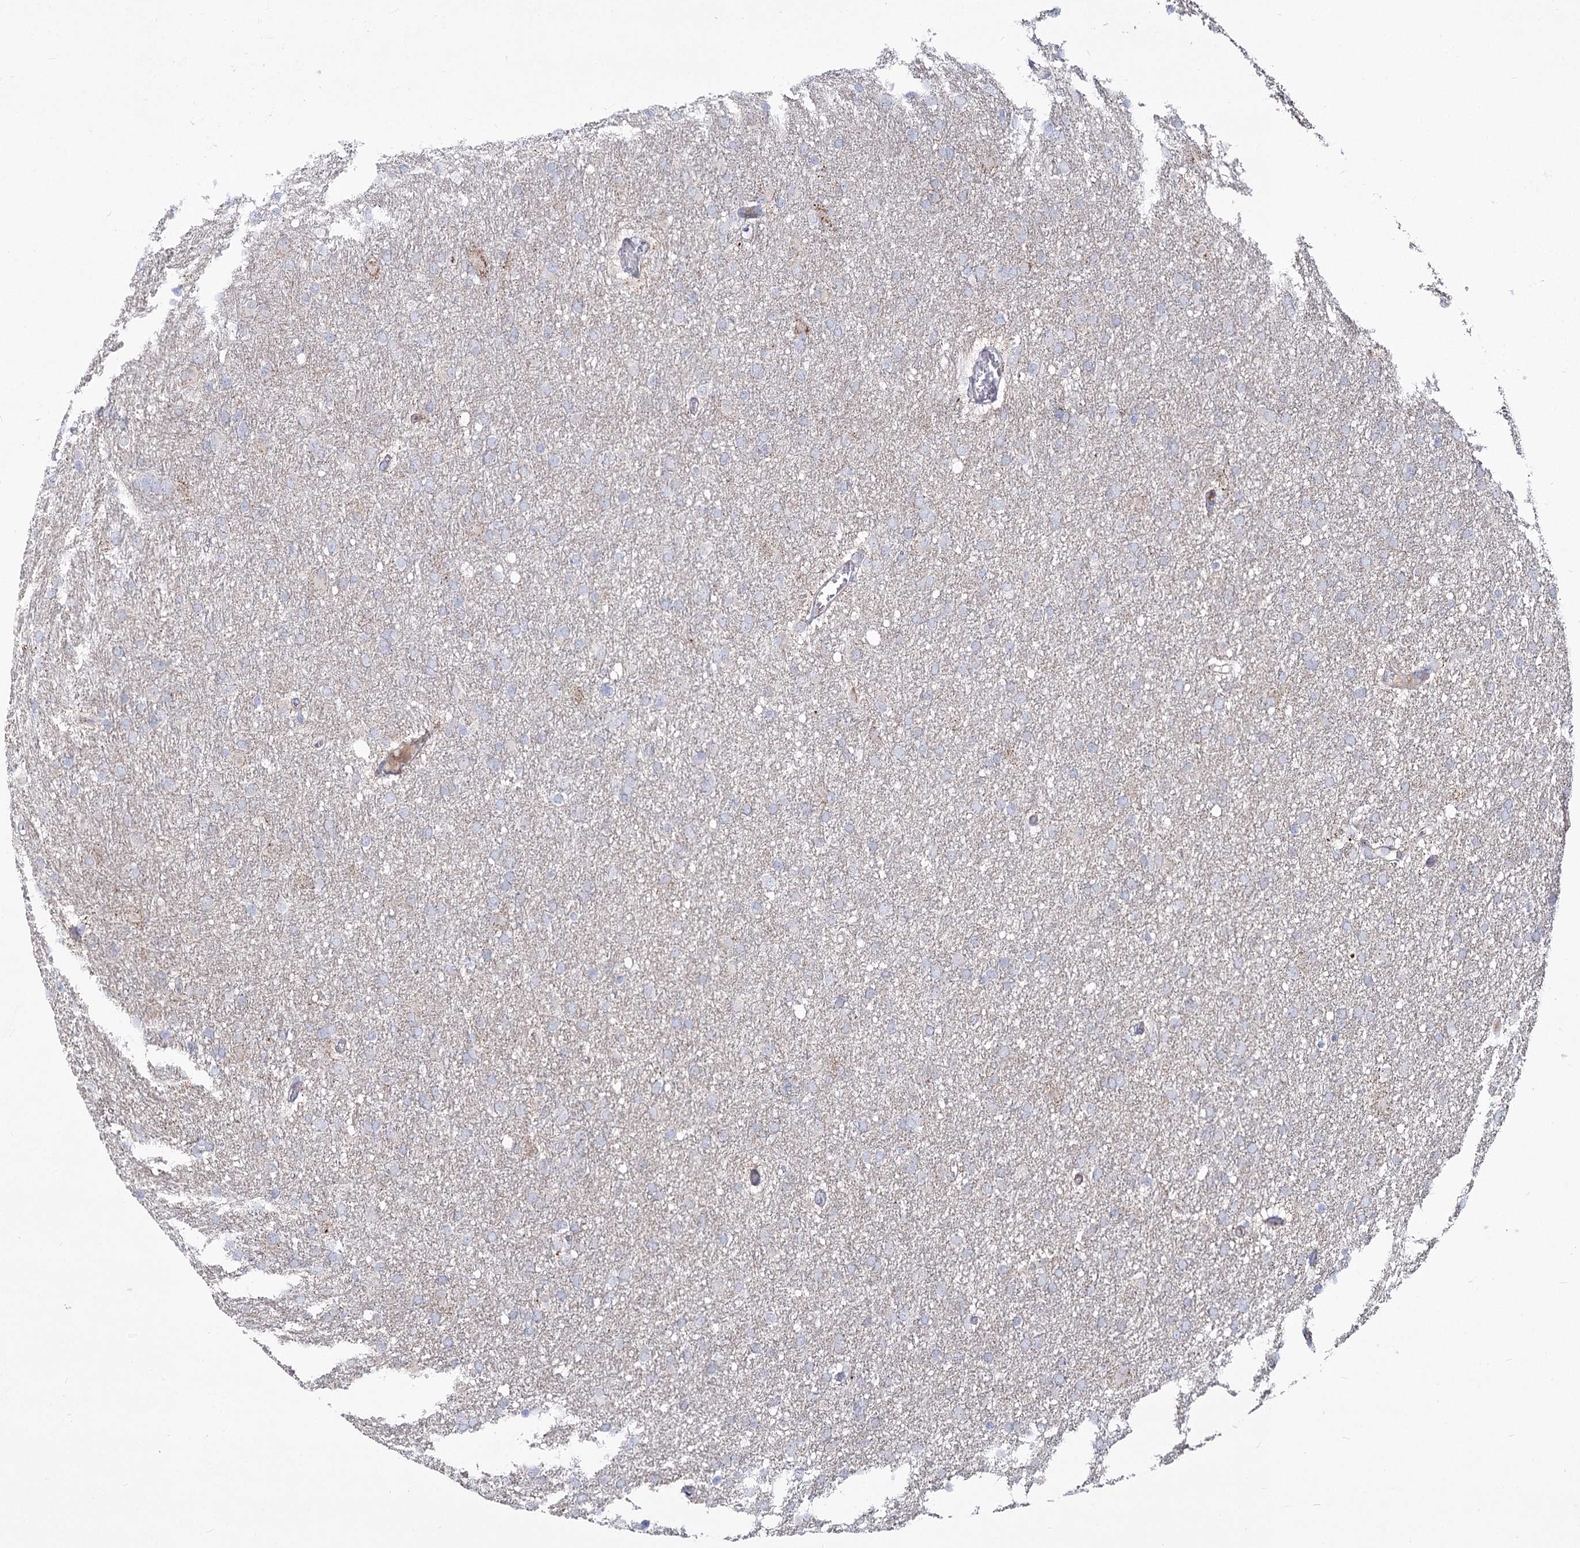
{"staining": {"intensity": "negative", "quantity": "none", "location": "none"}, "tissue": "glioma", "cell_type": "Tumor cells", "image_type": "cancer", "snomed": [{"axis": "morphology", "description": "Glioma, malignant, High grade"}, {"axis": "topography", "description": "Cerebral cortex"}], "caption": "IHC of glioma displays no expression in tumor cells. Brightfield microscopy of immunohistochemistry (IHC) stained with DAB (brown) and hematoxylin (blue), captured at high magnification.", "gene": "ME3", "patient": {"sex": "female", "age": 36}}